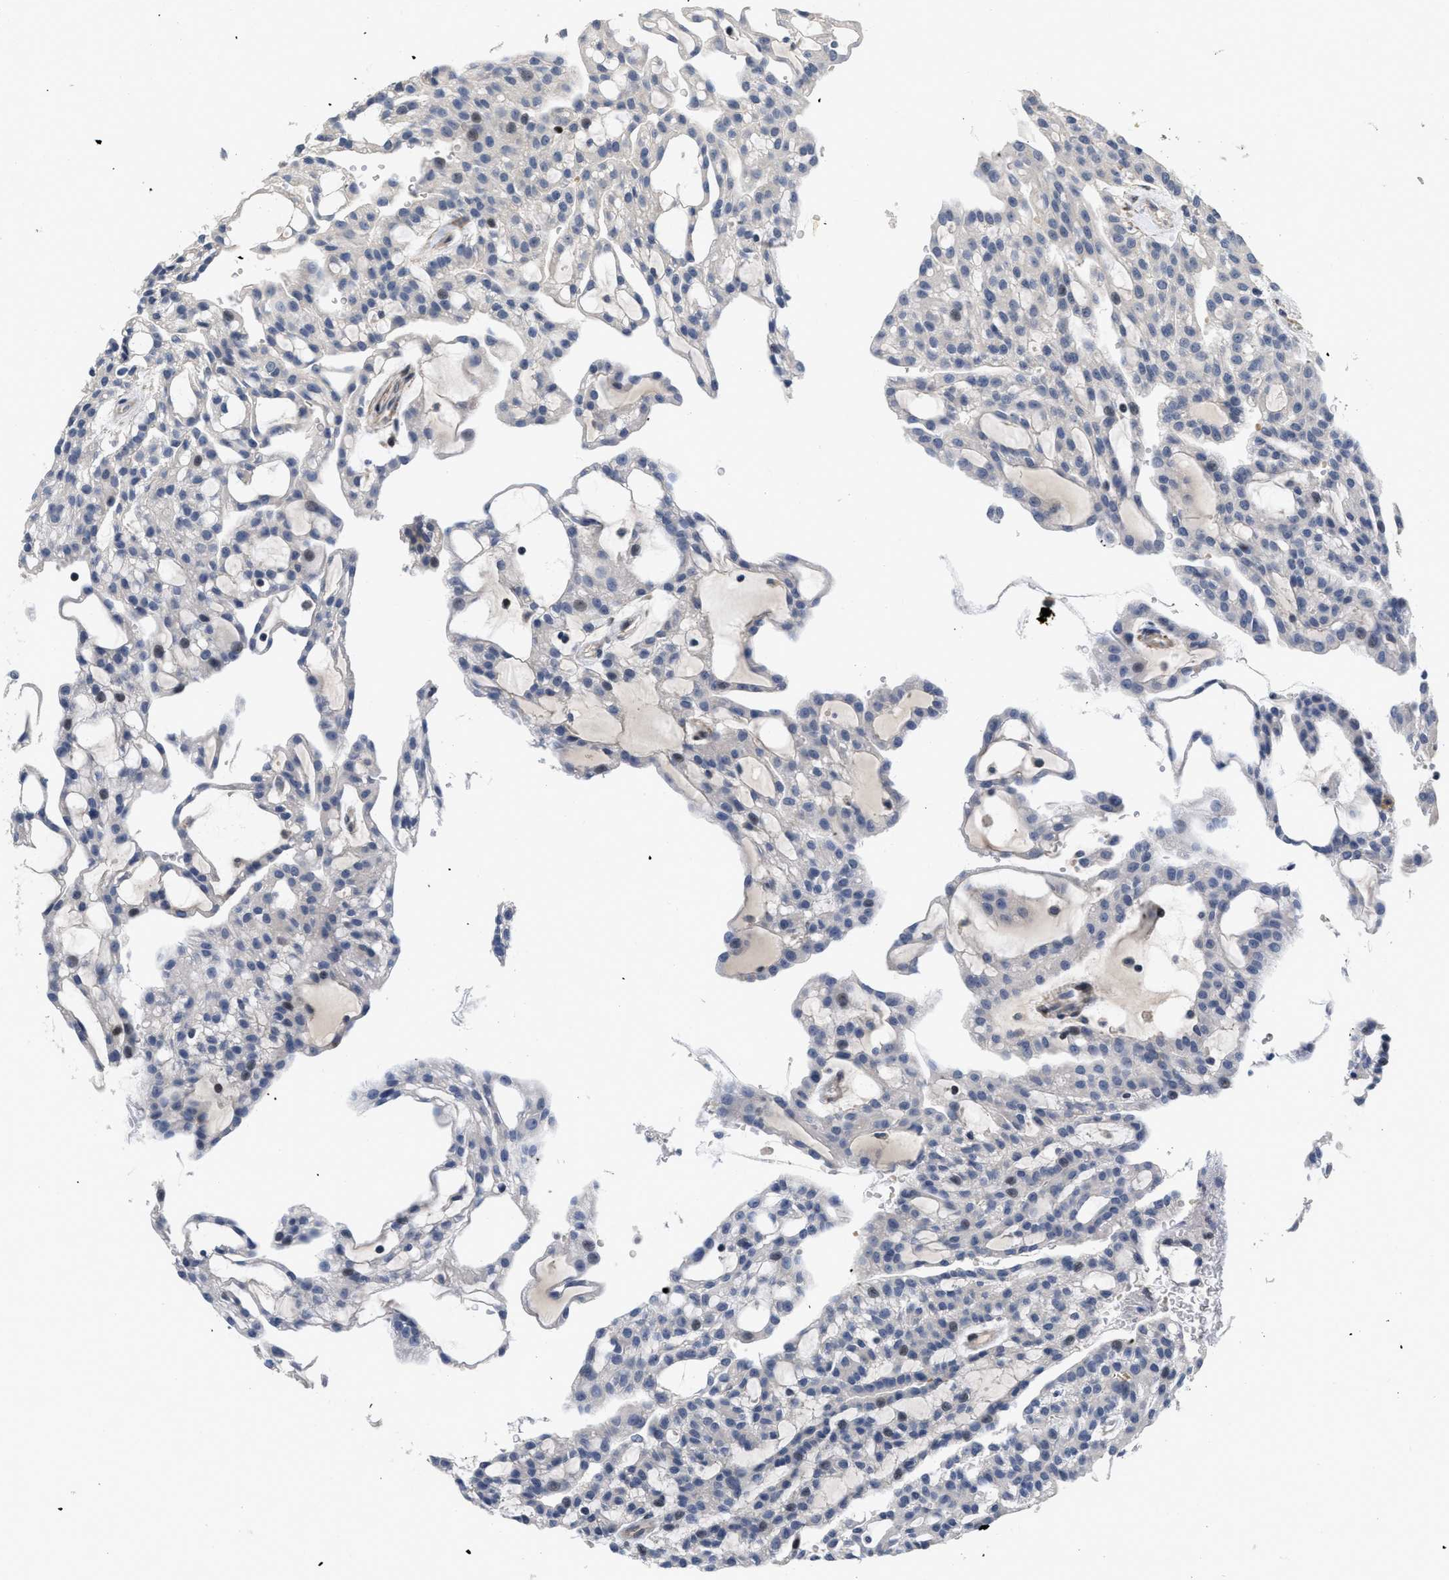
{"staining": {"intensity": "negative", "quantity": "none", "location": "none"}, "tissue": "renal cancer", "cell_type": "Tumor cells", "image_type": "cancer", "snomed": [{"axis": "morphology", "description": "Adenocarcinoma, NOS"}, {"axis": "topography", "description": "Kidney"}], "caption": "Tumor cells show no significant expression in renal cancer. (Brightfield microscopy of DAB IHC at high magnification).", "gene": "VIP", "patient": {"sex": "male", "age": 63}}